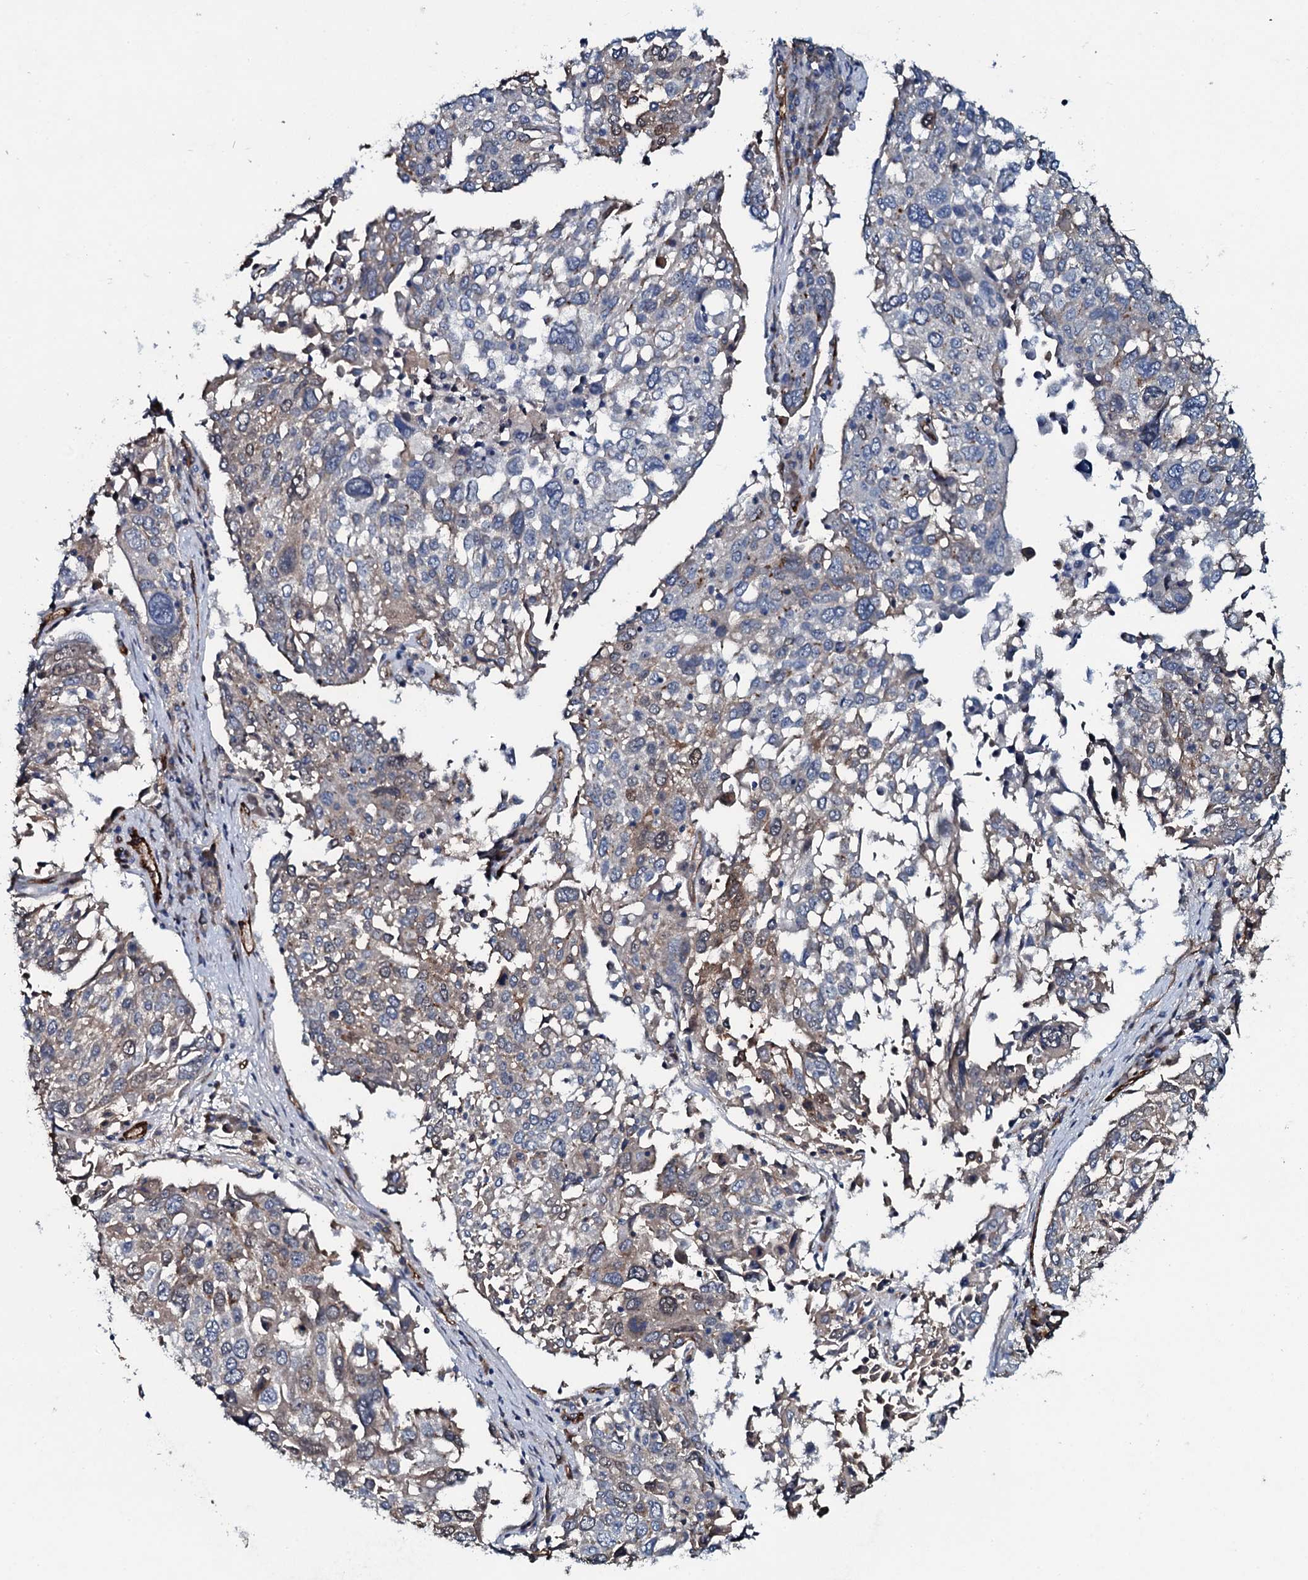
{"staining": {"intensity": "weak", "quantity": "25%-75%", "location": "cytoplasmic/membranous"}, "tissue": "lung cancer", "cell_type": "Tumor cells", "image_type": "cancer", "snomed": [{"axis": "morphology", "description": "Squamous cell carcinoma, NOS"}, {"axis": "topography", "description": "Lung"}], "caption": "Lung squamous cell carcinoma stained for a protein exhibits weak cytoplasmic/membranous positivity in tumor cells.", "gene": "CLEC14A", "patient": {"sex": "male", "age": 65}}